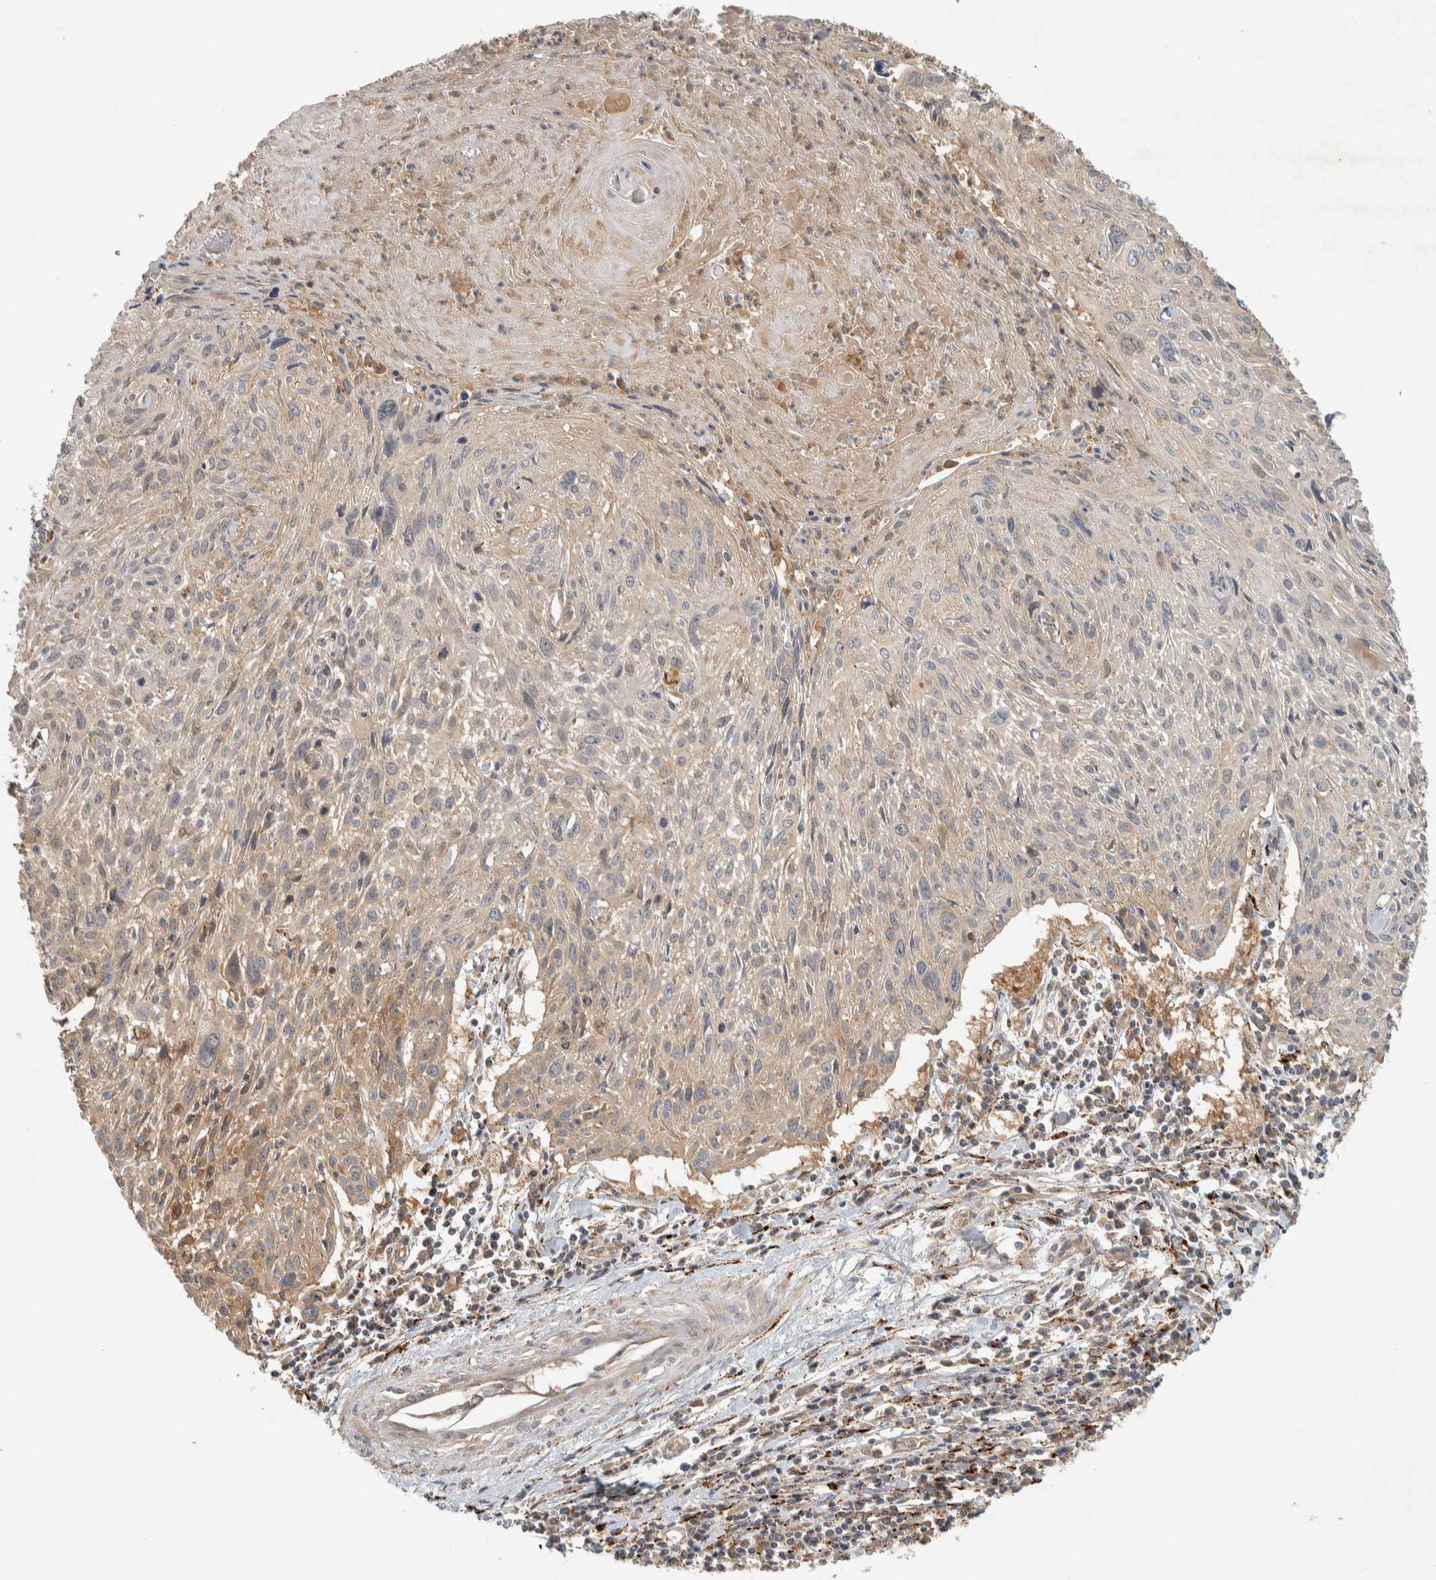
{"staining": {"intensity": "weak", "quantity": "<25%", "location": "cytoplasmic/membranous"}, "tissue": "cervical cancer", "cell_type": "Tumor cells", "image_type": "cancer", "snomed": [{"axis": "morphology", "description": "Squamous cell carcinoma, NOS"}, {"axis": "topography", "description": "Cervix"}], "caption": "The histopathology image exhibits no staining of tumor cells in cervical squamous cell carcinoma.", "gene": "FAM167A", "patient": {"sex": "female", "age": 51}}